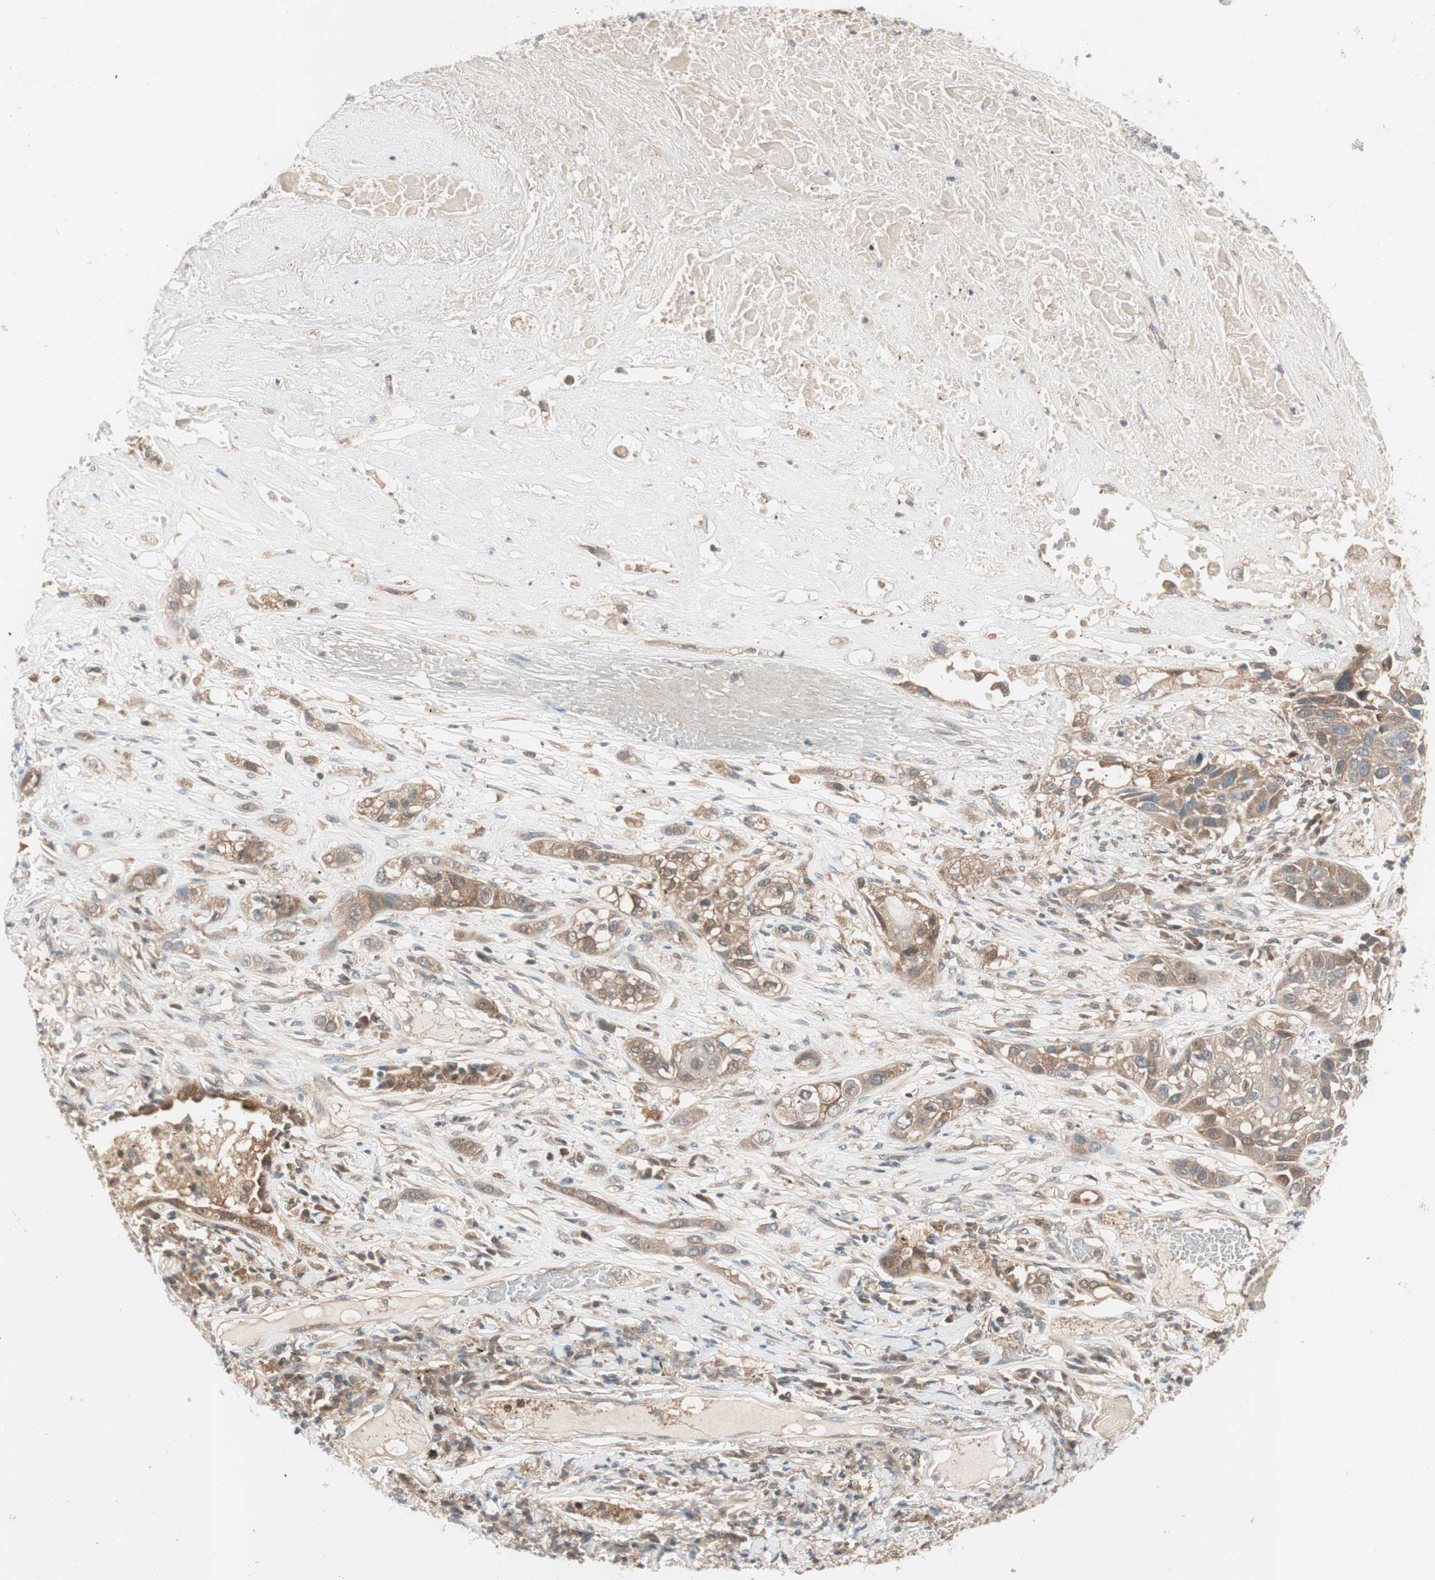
{"staining": {"intensity": "moderate", "quantity": ">75%", "location": "cytoplasmic/membranous"}, "tissue": "lung cancer", "cell_type": "Tumor cells", "image_type": "cancer", "snomed": [{"axis": "morphology", "description": "Squamous cell carcinoma, NOS"}, {"axis": "topography", "description": "Lung"}], "caption": "IHC micrograph of neoplastic tissue: lung squamous cell carcinoma stained using immunohistochemistry displays medium levels of moderate protein expression localized specifically in the cytoplasmic/membranous of tumor cells, appearing as a cytoplasmic/membranous brown color.", "gene": "GALT", "patient": {"sex": "male", "age": 71}}